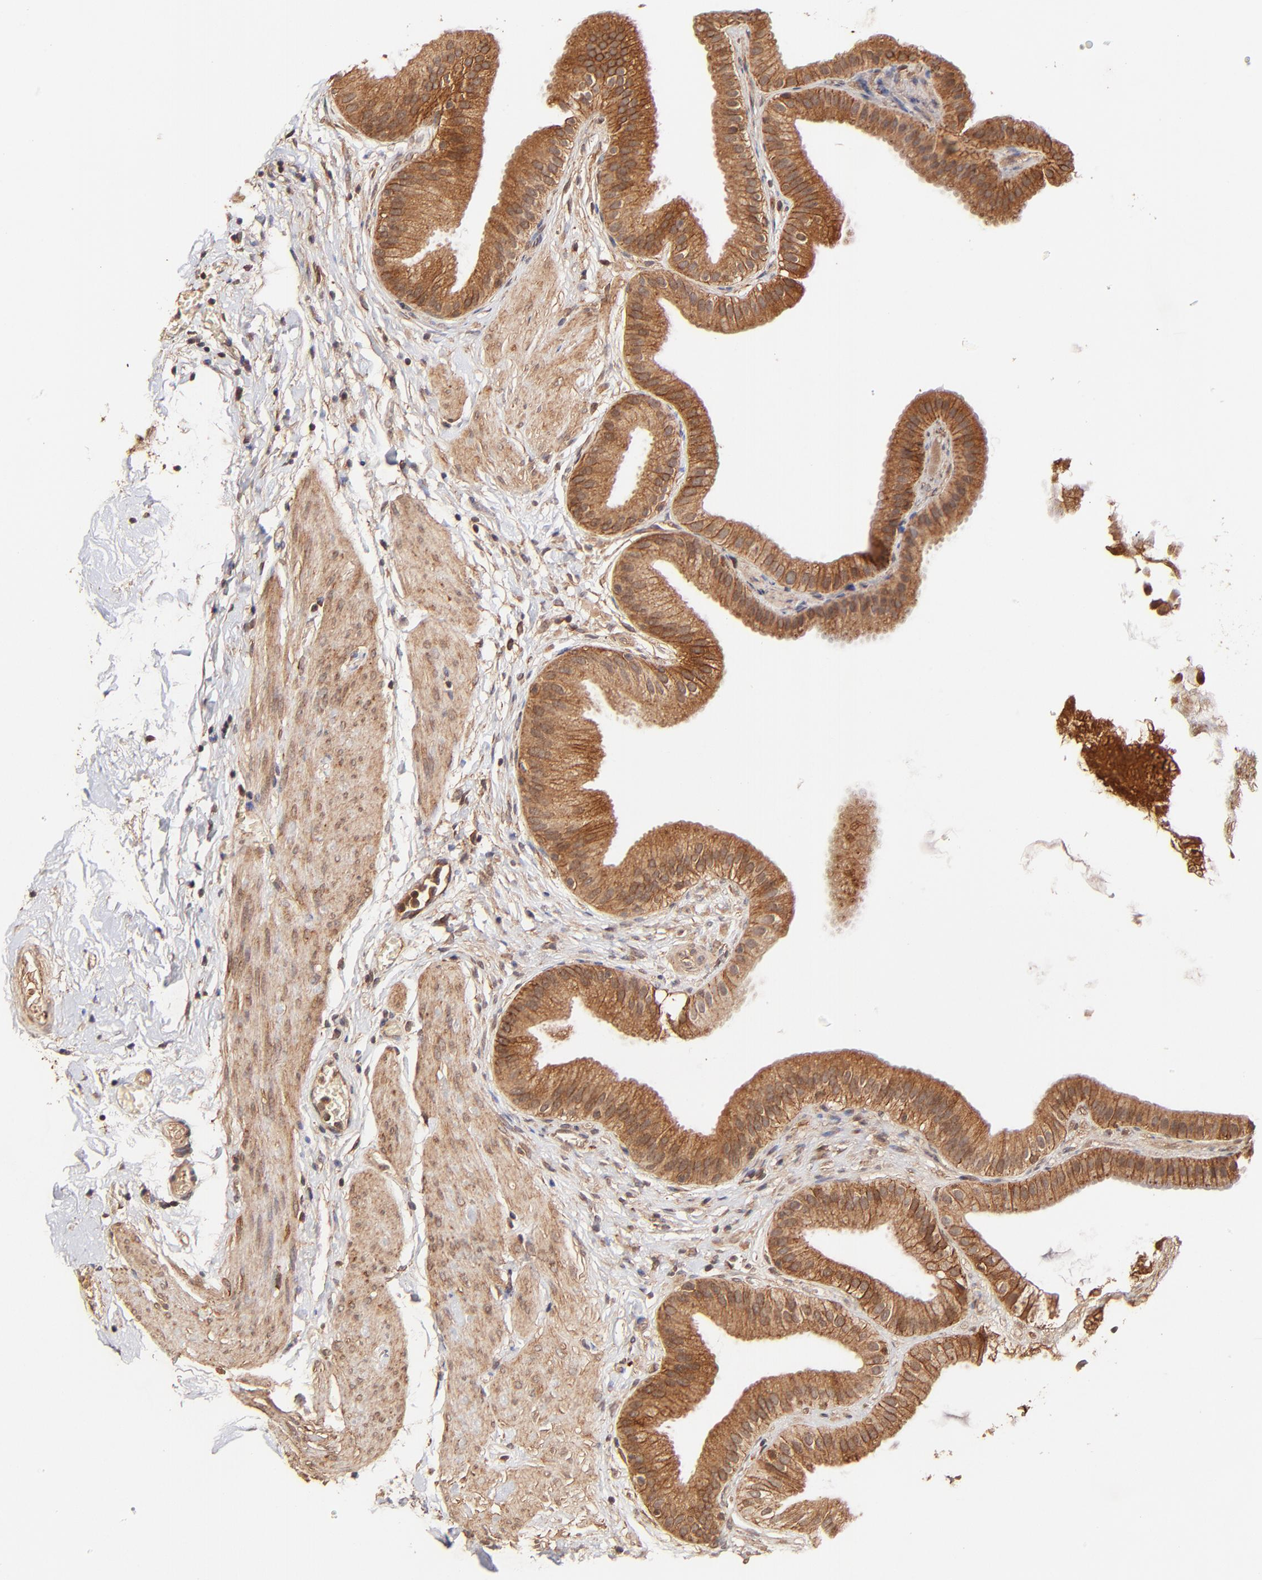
{"staining": {"intensity": "strong", "quantity": ">75%", "location": "cytoplasmic/membranous"}, "tissue": "gallbladder", "cell_type": "Glandular cells", "image_type": "normal", "snomed": [{"axis": "morphology", "description": "Normal tissue, NOS"}, {"axis": "topography", "description": "Gallbladder"}], "caption": "IHC of unremarkable human gallbladder exhibits high levels of strong cytoplasmic/membranous expression in approximately >75% of glandular cells.", "gene": "ITGB1", "patient": {"sex": "female", "age": 63}}